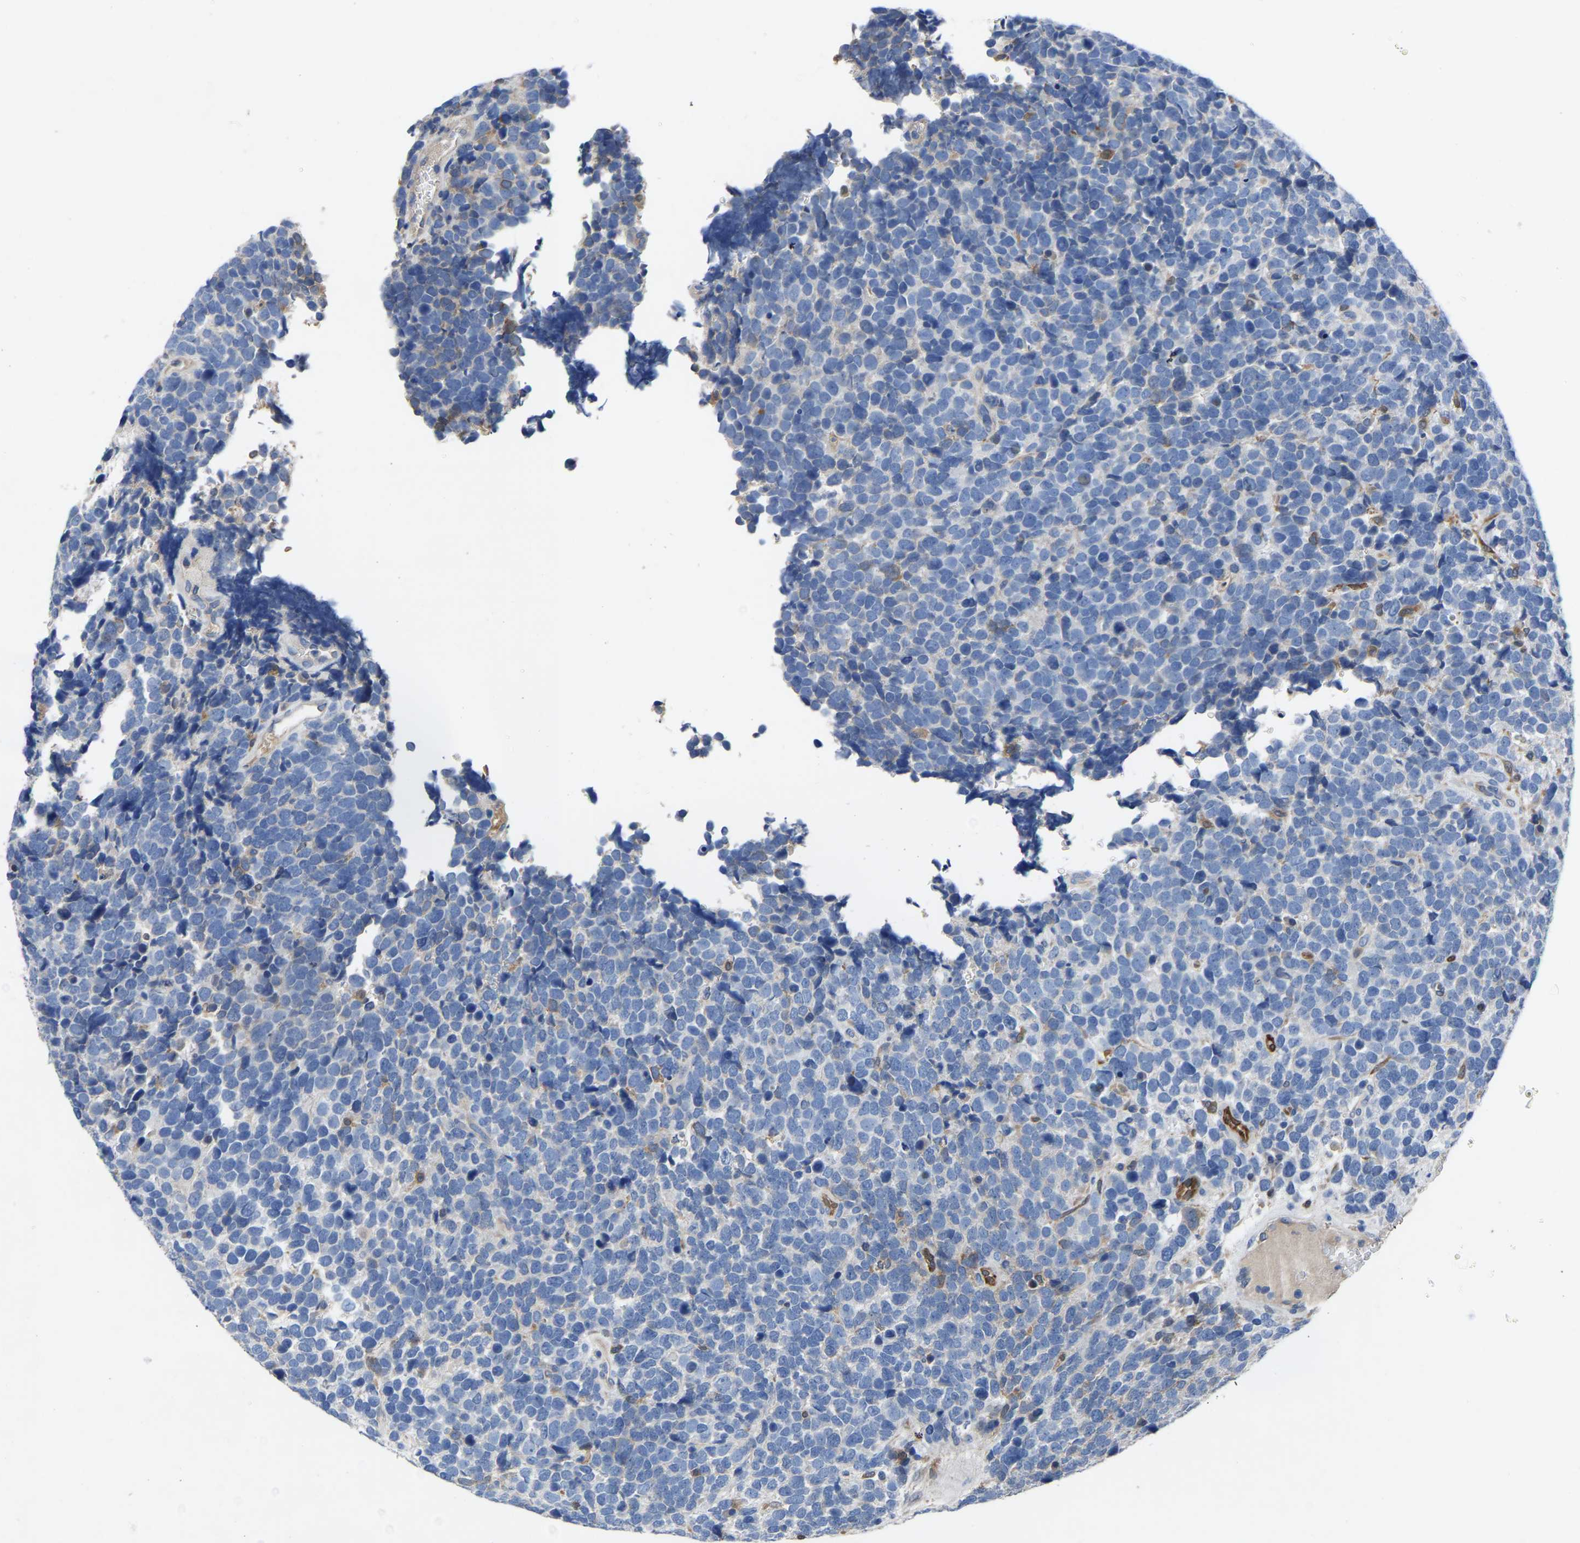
{"staining": {"intensity": "negative", "quantity": "none", "location": "none"}, "tissue": "urothelial cancer", "cell_type": "Tumor cells", "image_type": "cancer", "snomed": [{"axis": "morphology", "description": "Urothelial carcinoma, High grade"}, {"axis": "topography", "description": "Urinary bladder"}], "caption": "Photomicrograph shows no protein positivity in tumor cells of high-grade urothelial carcinoma tissue.", "gene": "ATG2B", "patient": {"sex": "female", "age": 82}}